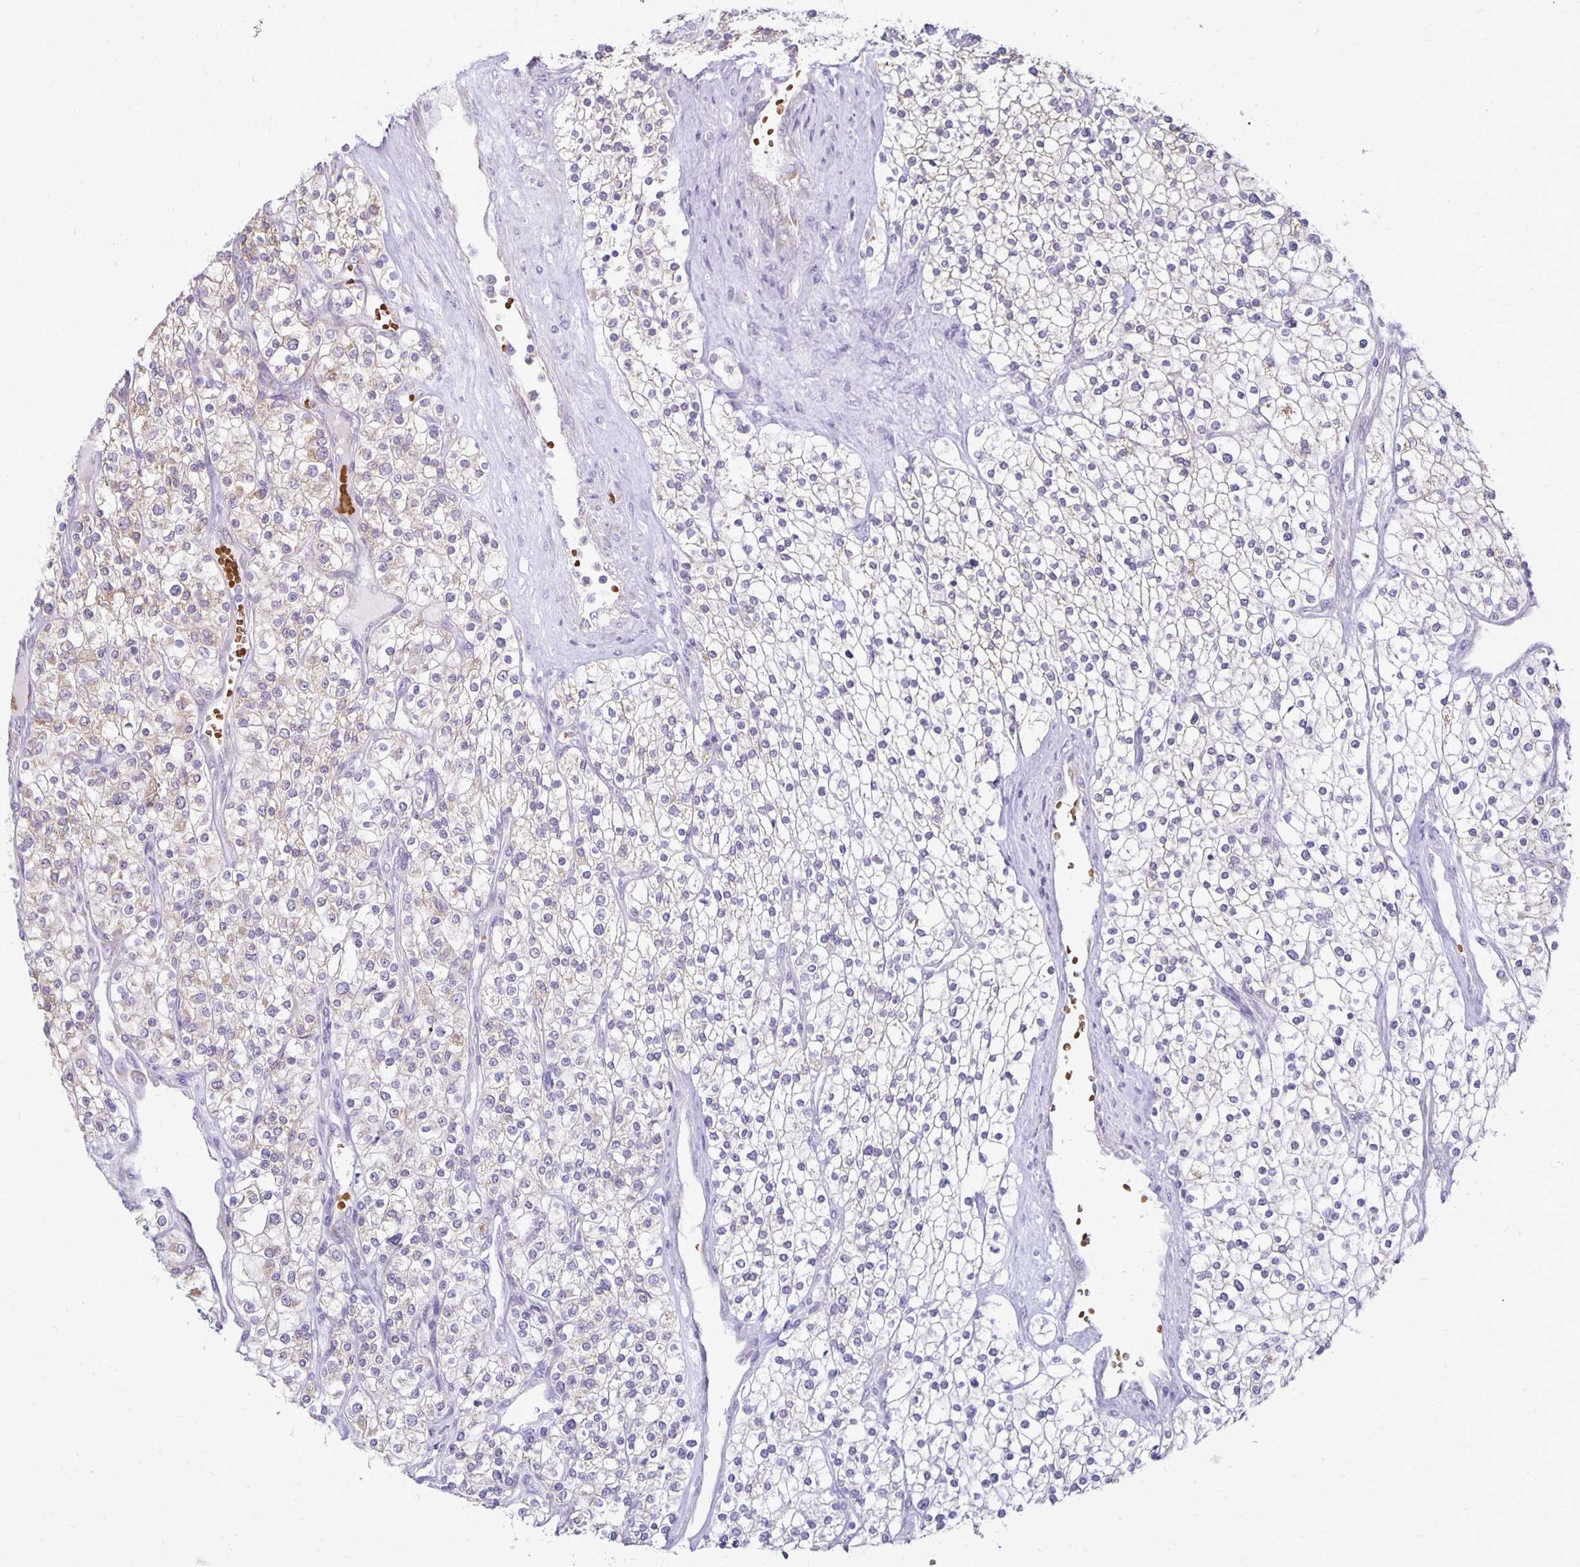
{"staining": {"intensity": "negative", "quantity": "none", "location": "none"}, "tissue": "renal cancer", "cell_type": "Tumor cells", "image_type": "cancer", "snomed": [{"axis": "morphology", "description": "Adenocarcinoma, NOS"}, {"axis": "topography", "description": "Kidney"}], "caption": "High power microscopy micrograph of an immunohistochemistry (IHC) image of adenocarcinoma (renal), revealing no significant positivity in tumor cells.", "gene": "FN3K", "patient": {"sex": "male", "age": 80}}